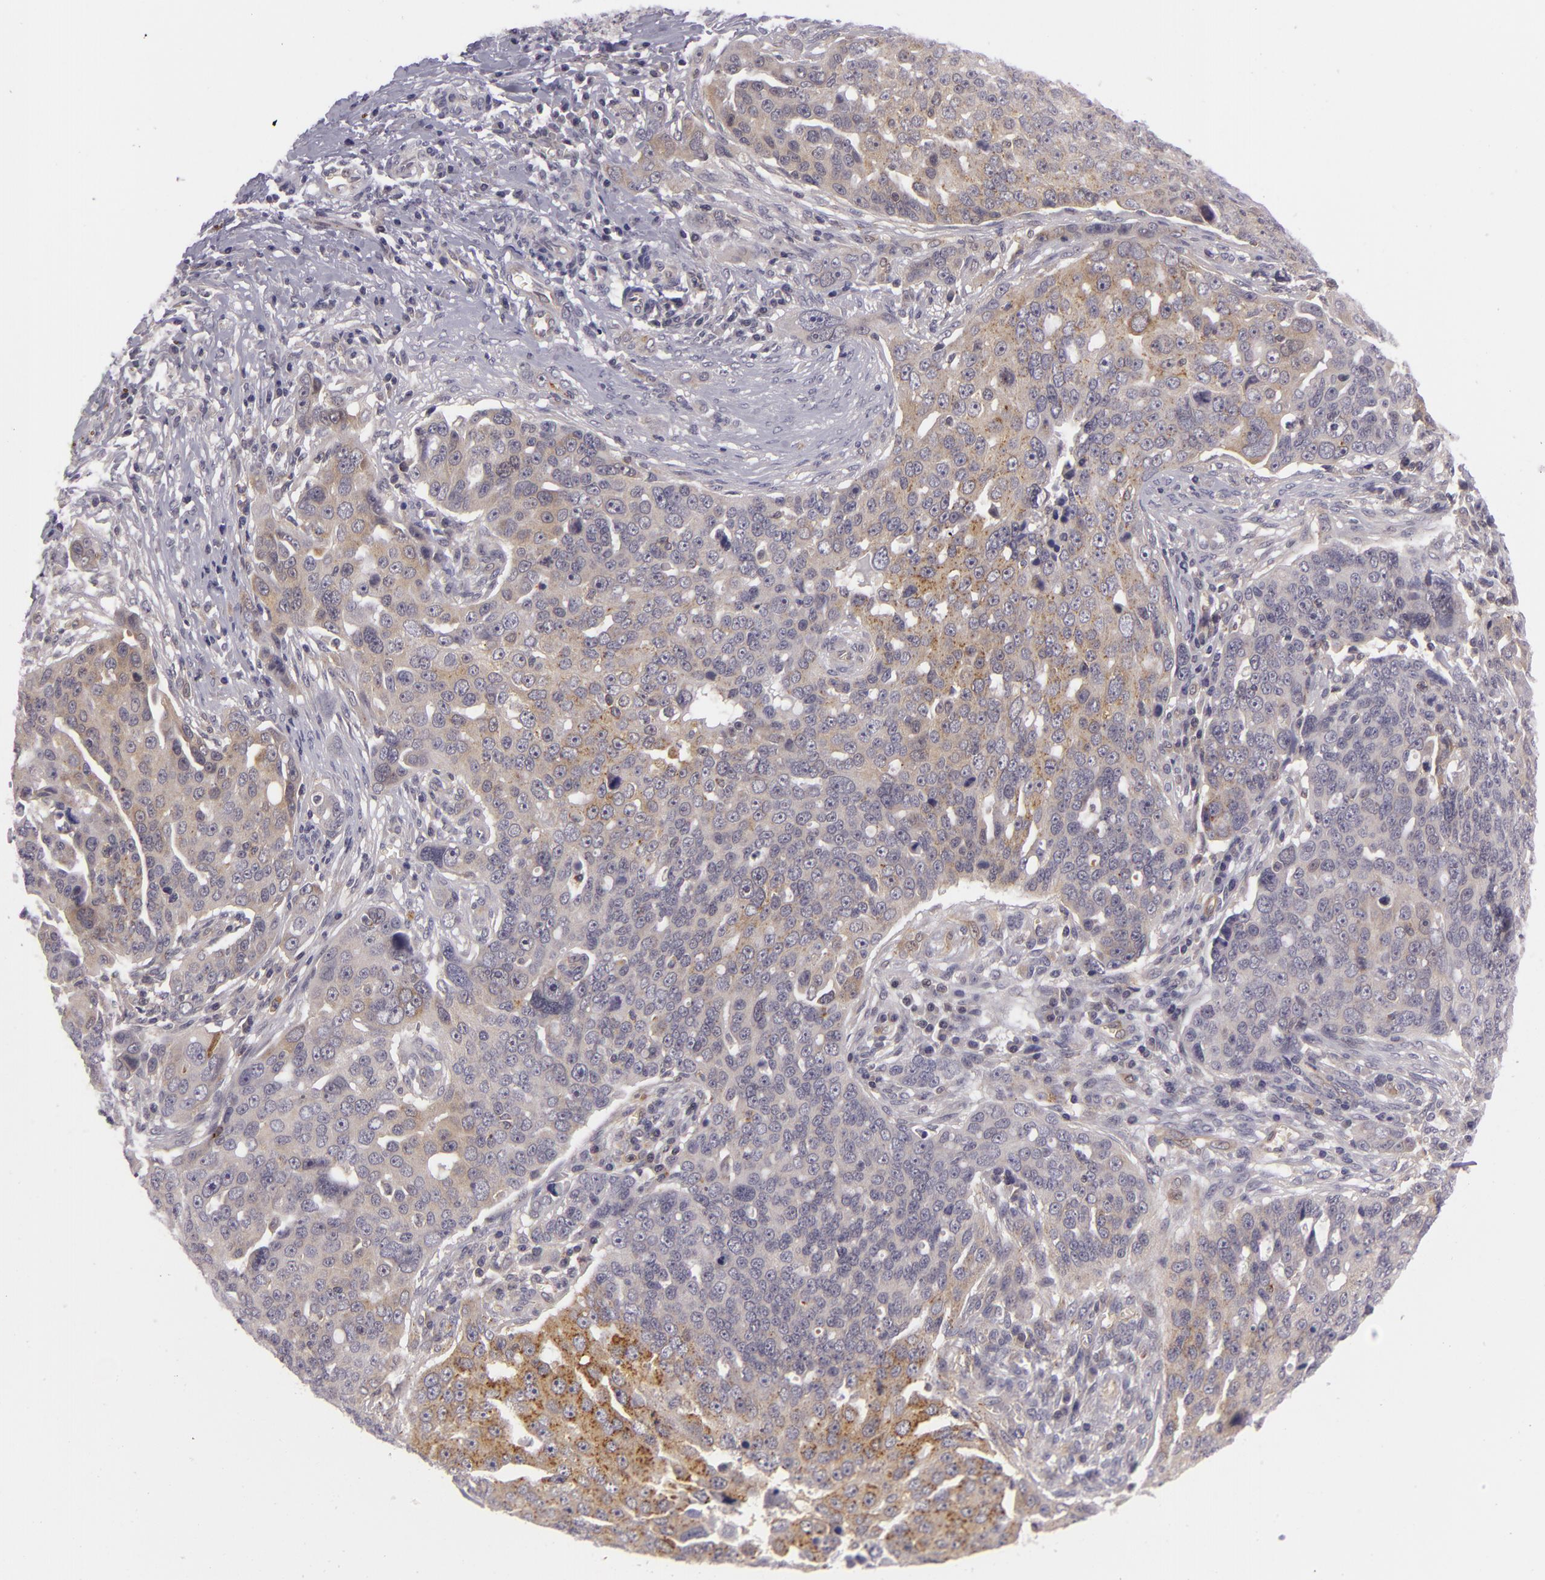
{"staining": {"intensity": "weak", "quantity": "25%-75%", "location": "cytoplasmic/membranous"}, "tissue": "ovarian cancer", "cell_type": "Tumor cells", "image_type": "cancer", "snomed": [{"axis": "morphology", "description": "Carcinoma, endometroid"}, {"axis": "topography", "description": "Ovary"}], "caption": "Immunohistochemistry (IHC) of human ovarian cancer displays low levels of weak cytoplasmic/membranous positivity in about 25%-75% of tumor cells.", "gene": "BCL10", "patient": {"sex": "female", "age": 75}}